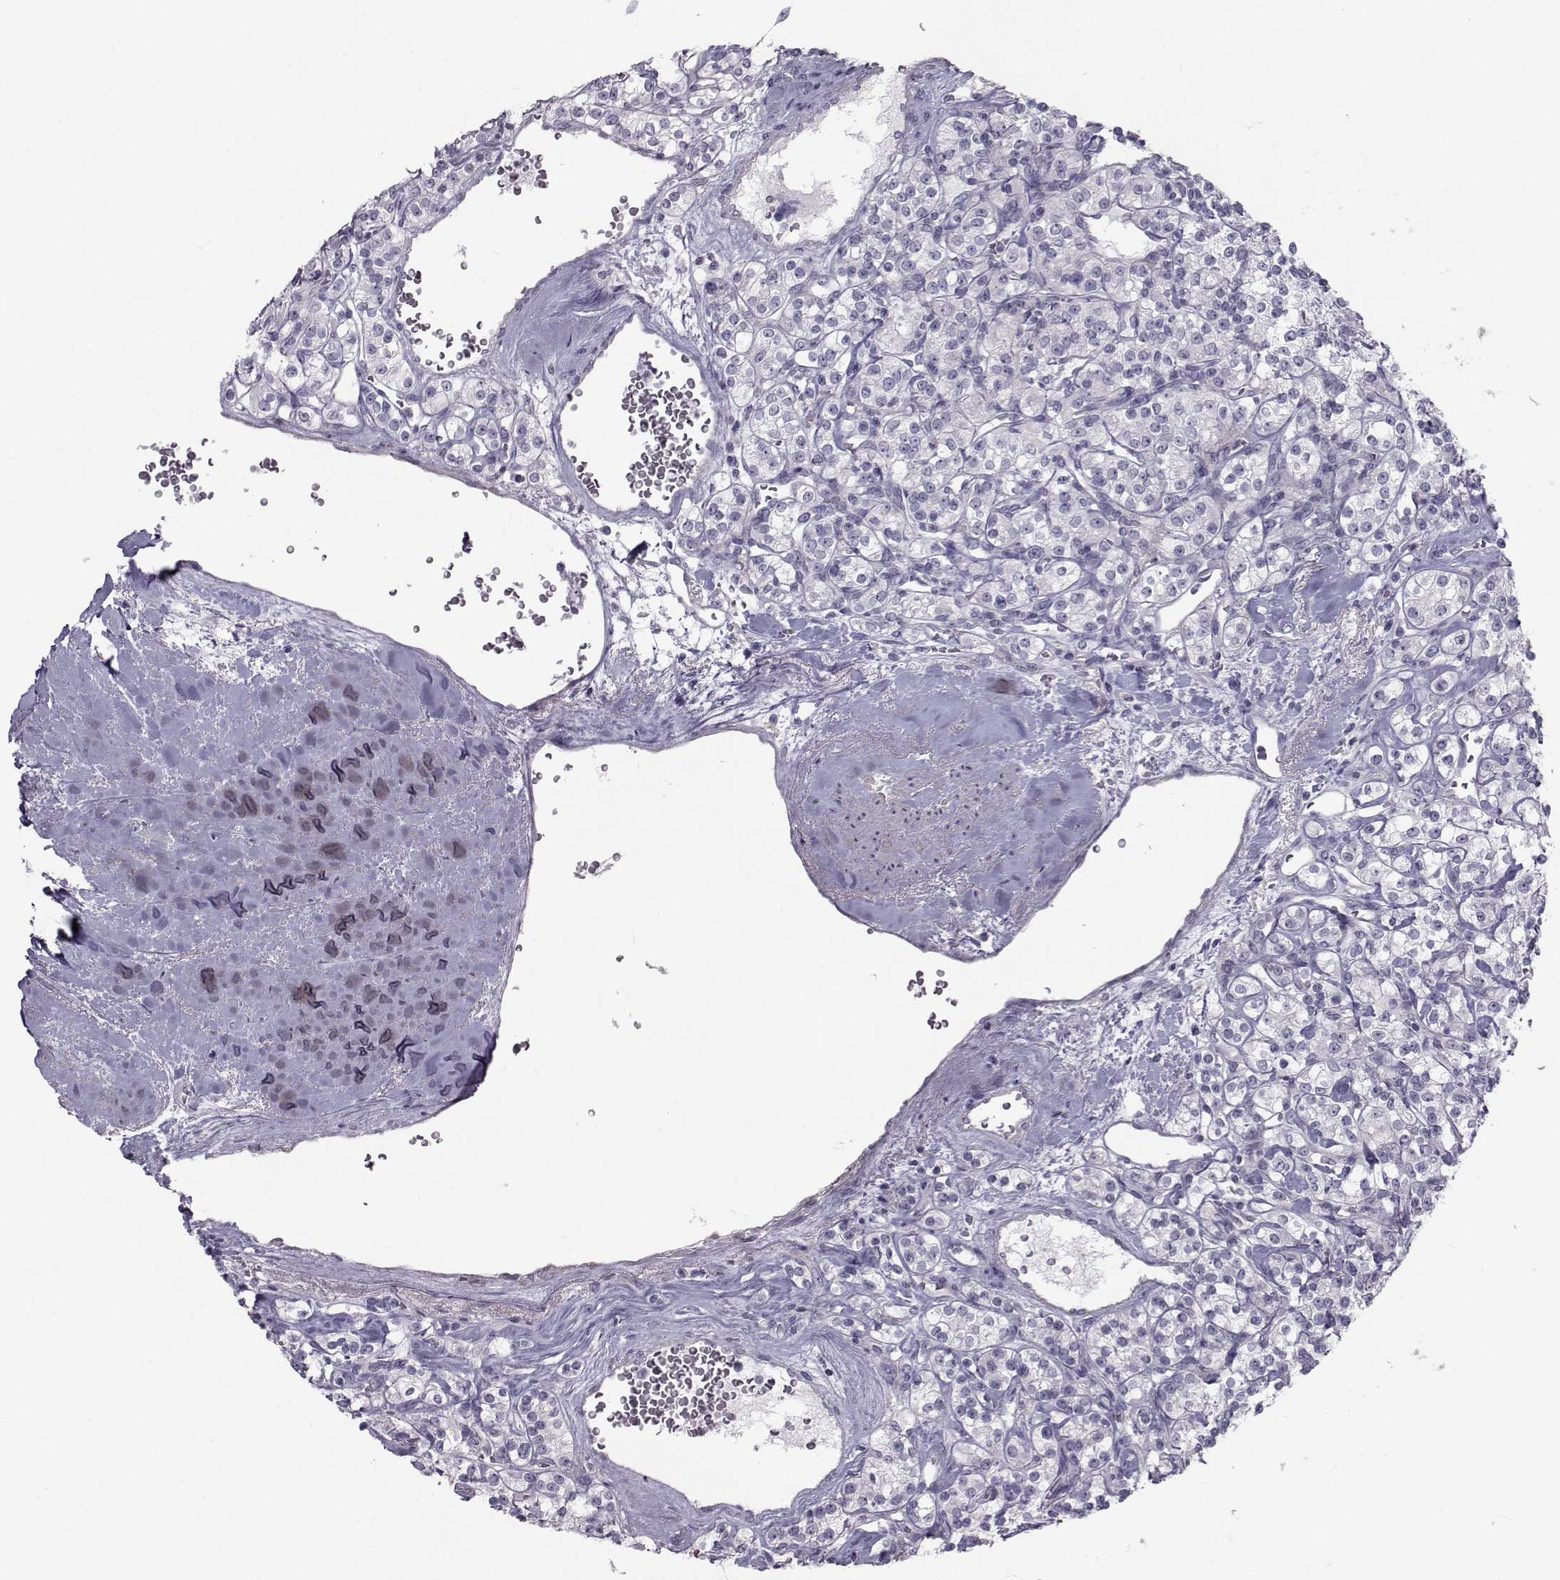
{"staining": {"intensity": "negative", "quantity": "none", "location": "none"}, "tissue": "renal cancer", "cell_type": "Tumor cells", "image_type": "cancer", "snomed": [{"axis": "morphology", "description": "Adenocarcinoma, NOS"}, {"axis": "topography", "description": "Kidney"}], "caption": "Tumor cells are negative for brown protein staining in renal cancer.", "gene": "GARIN3", "patient": {"sex": "male", "age": 77}}